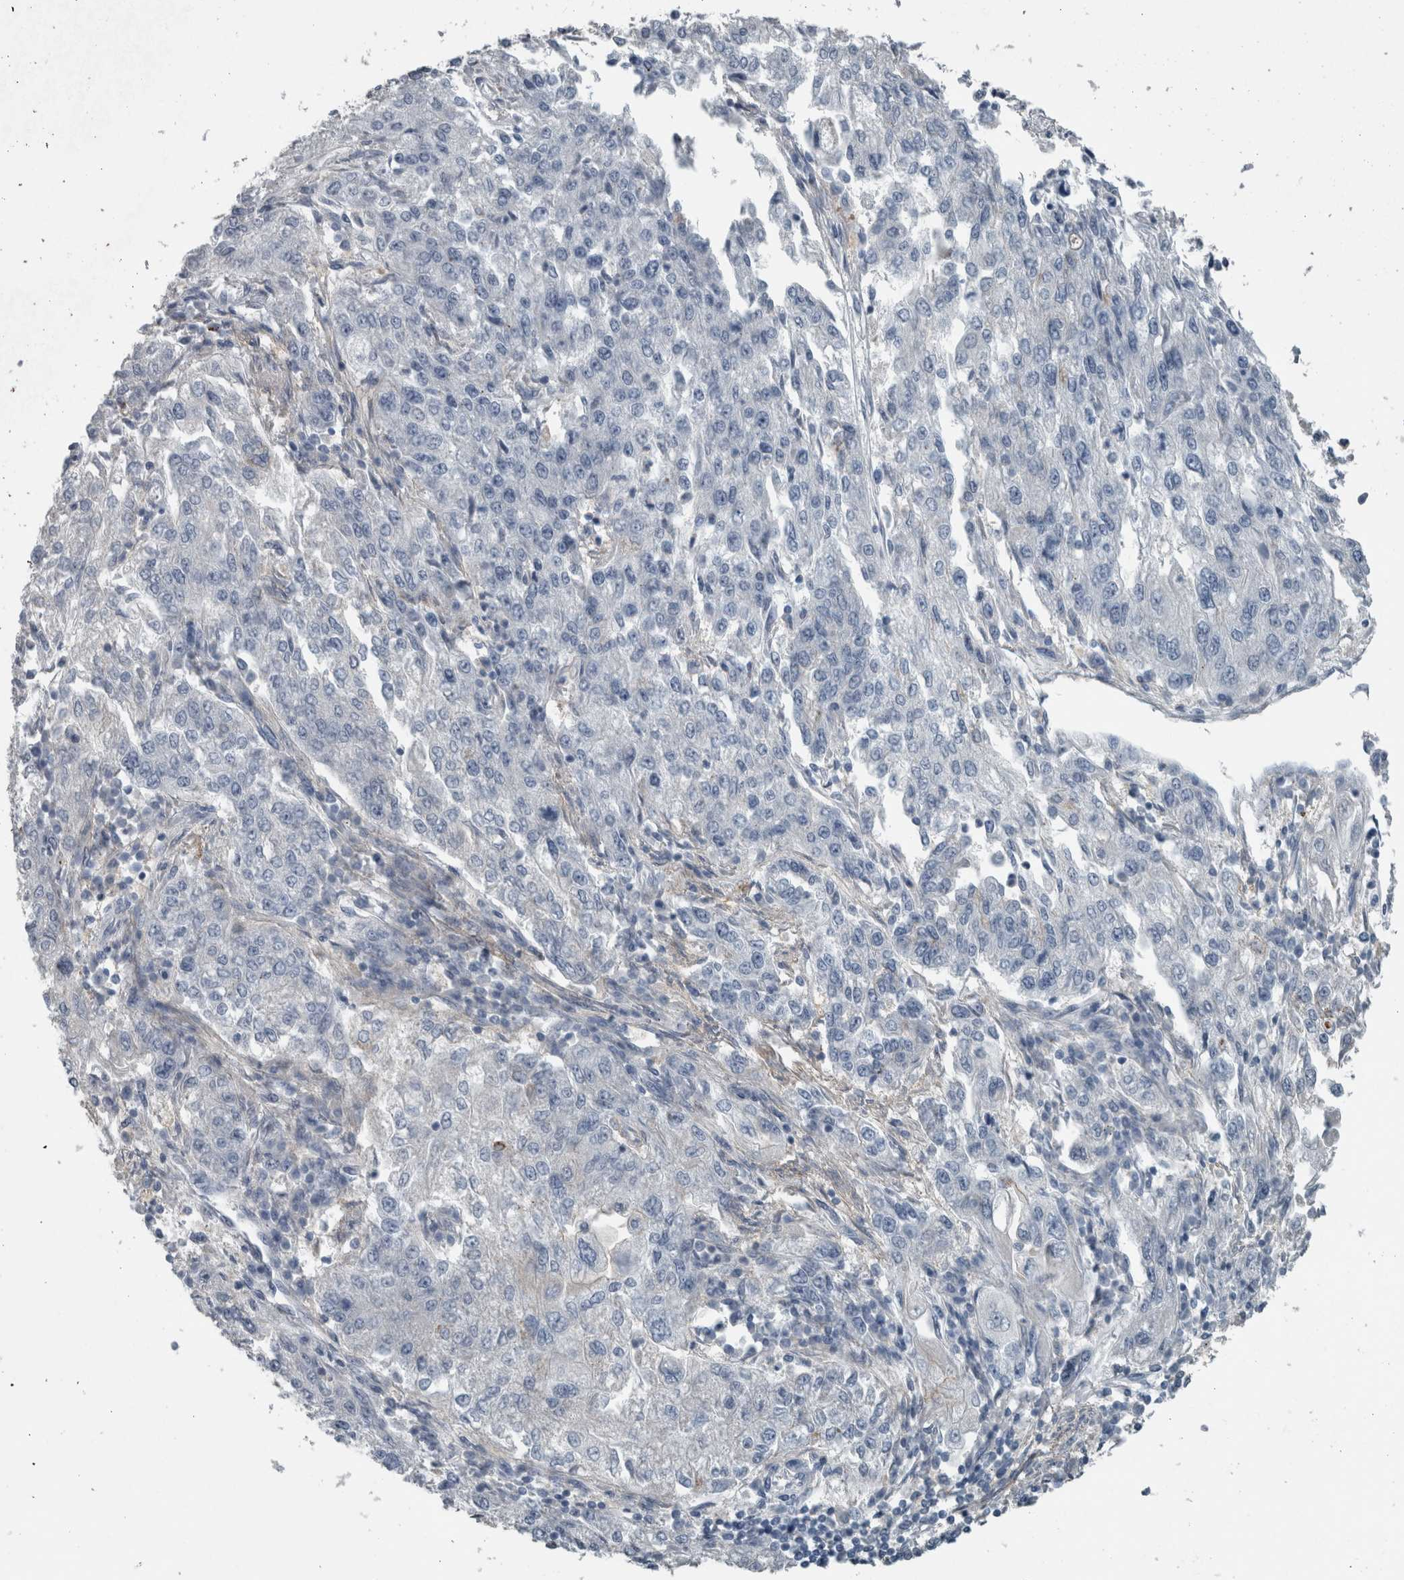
{"staining": {"intensity": "negative", "quantity": "none", "location": "none"}, "tissue": "endometrial cancer", "cell_type": "Tumor cells", "image_type": "cancer", "snomed": [{"axis": "morphology", "description": "Adenocarcinoma, NOS"}, {"axis": "topography", "description": "Endometrium"}], "caption": "A high-resolution histopathology image shows immunohistochemistry (IHC) staining of endometrial cancer, which demonstrates no significant expression in tumor cells.", "gene": "ACSF2", "patient": {"sex": "female", "age": 49}}